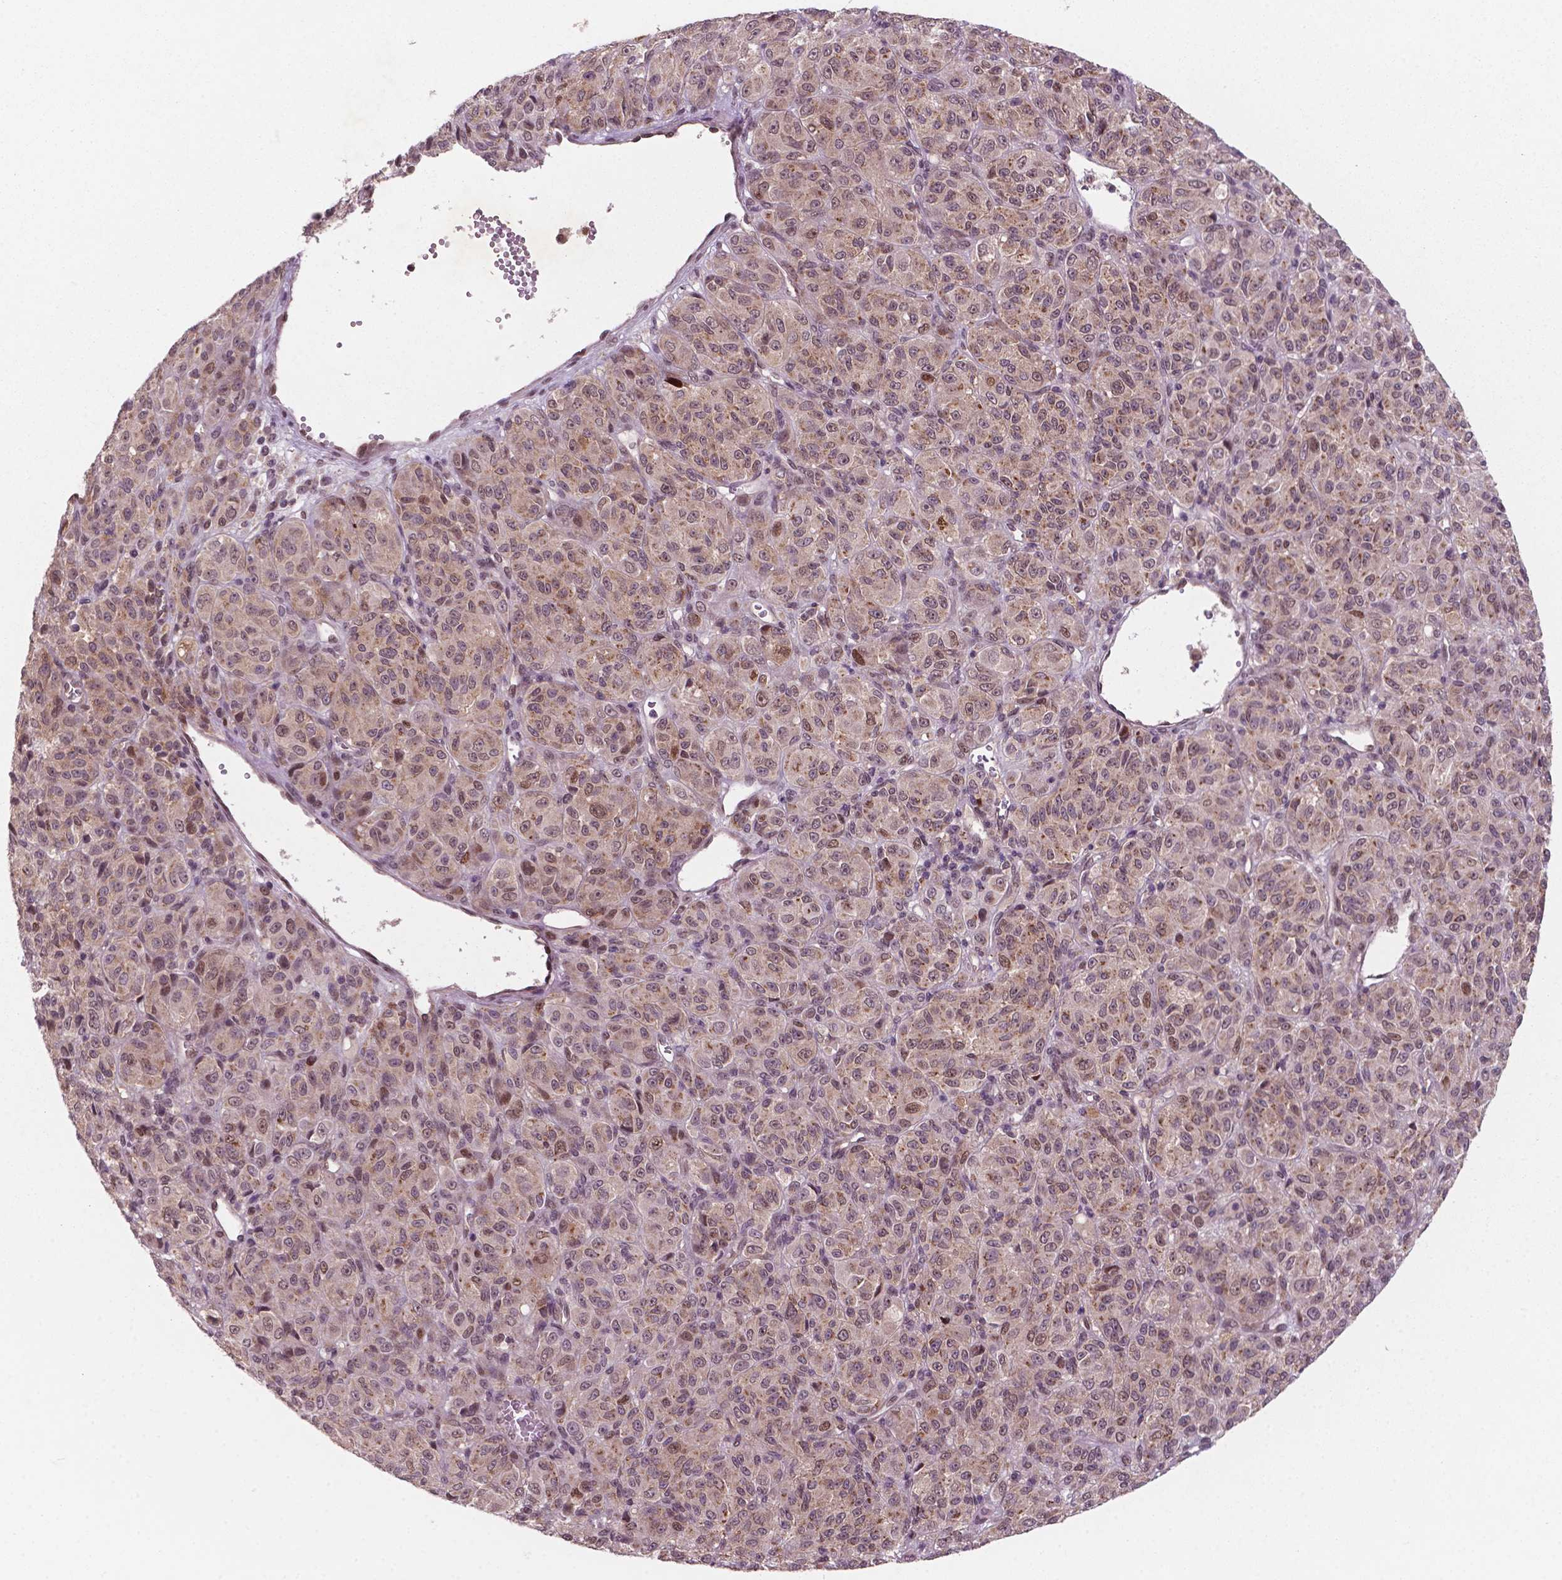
{"staining": {"intensity": "weak", "quantity": ">75%", "location": "cytoplasmic/membranous,nuclear"}, "tissue": "melanoma", "cell_type": "Tumor cells", "image_type": "cancer", "snomed": [{"axis": "morphology", "description": "Malignant melanoma, Metastatic site"}, {"axis": "topography", "description": "Brain"}], "caption": "Tumor cells demonstrate low levels of weak cytoplasmic/membranous and nuclear staining in about >75% of cells in human melanoma.", "gene": "NFAT5", "patient": {"sex": "female", "age": 56}}